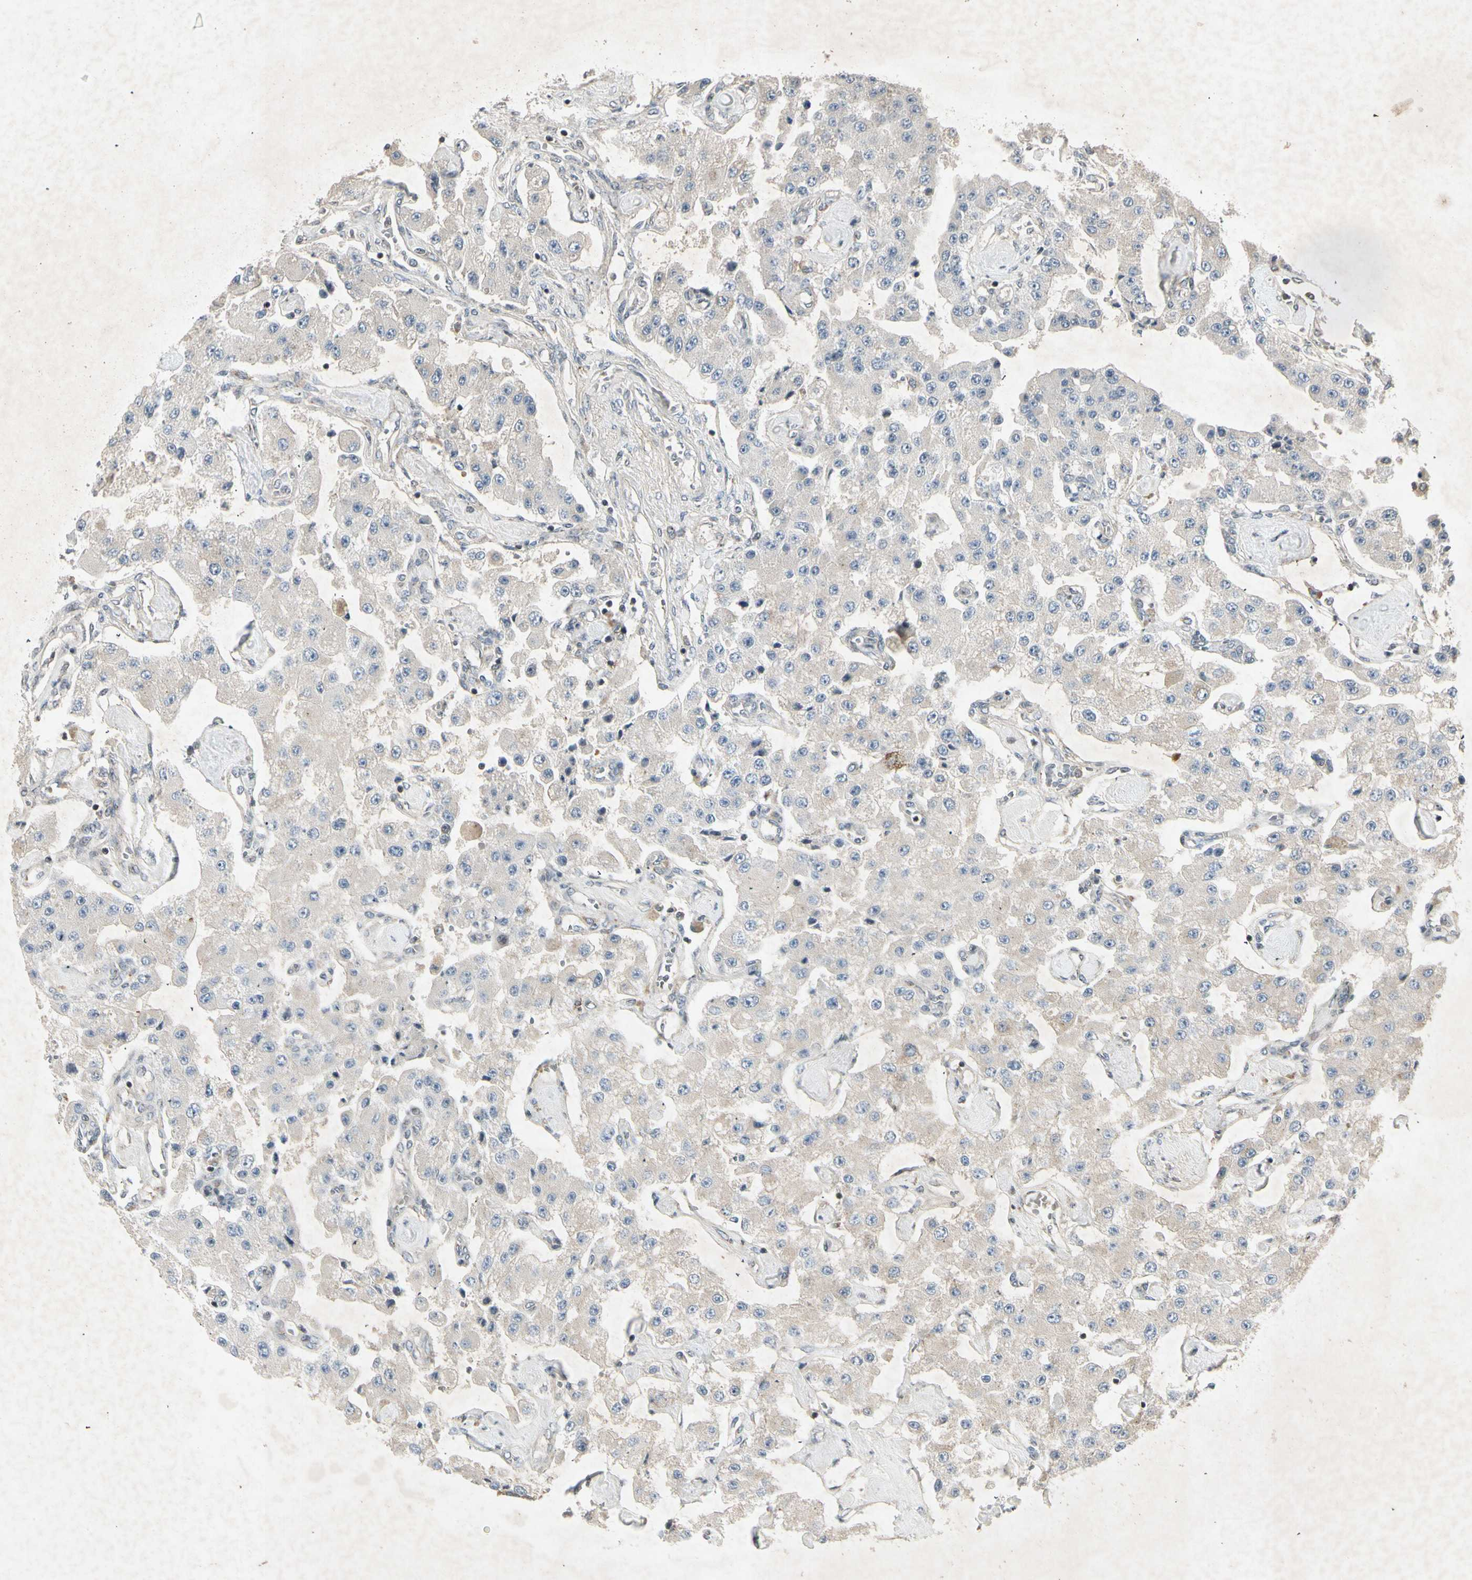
{"staining": {"intensity": "negative", "quantity": "none", "location": "none"}, "tissue": "carcinoid", "cell_type": "Tumor cells", "image_type": "cancer", "snomed": [{"axis": "morphology", "description": "Carcinoid, malignant, NOS"}, {"axis": "topography", "description": "Pancreas"}], "caption": "The immunohistochemistry photomicrograph has no significant positivity in tumor cells of carcinoid tissue. The staining is performed using DAB (3,3'-diaminobenzidine) brown chromogen with nuclei counter-stained in using hematoxylin.", "gene": "TEK", "patient": {"sex": "male", "age": 41}}